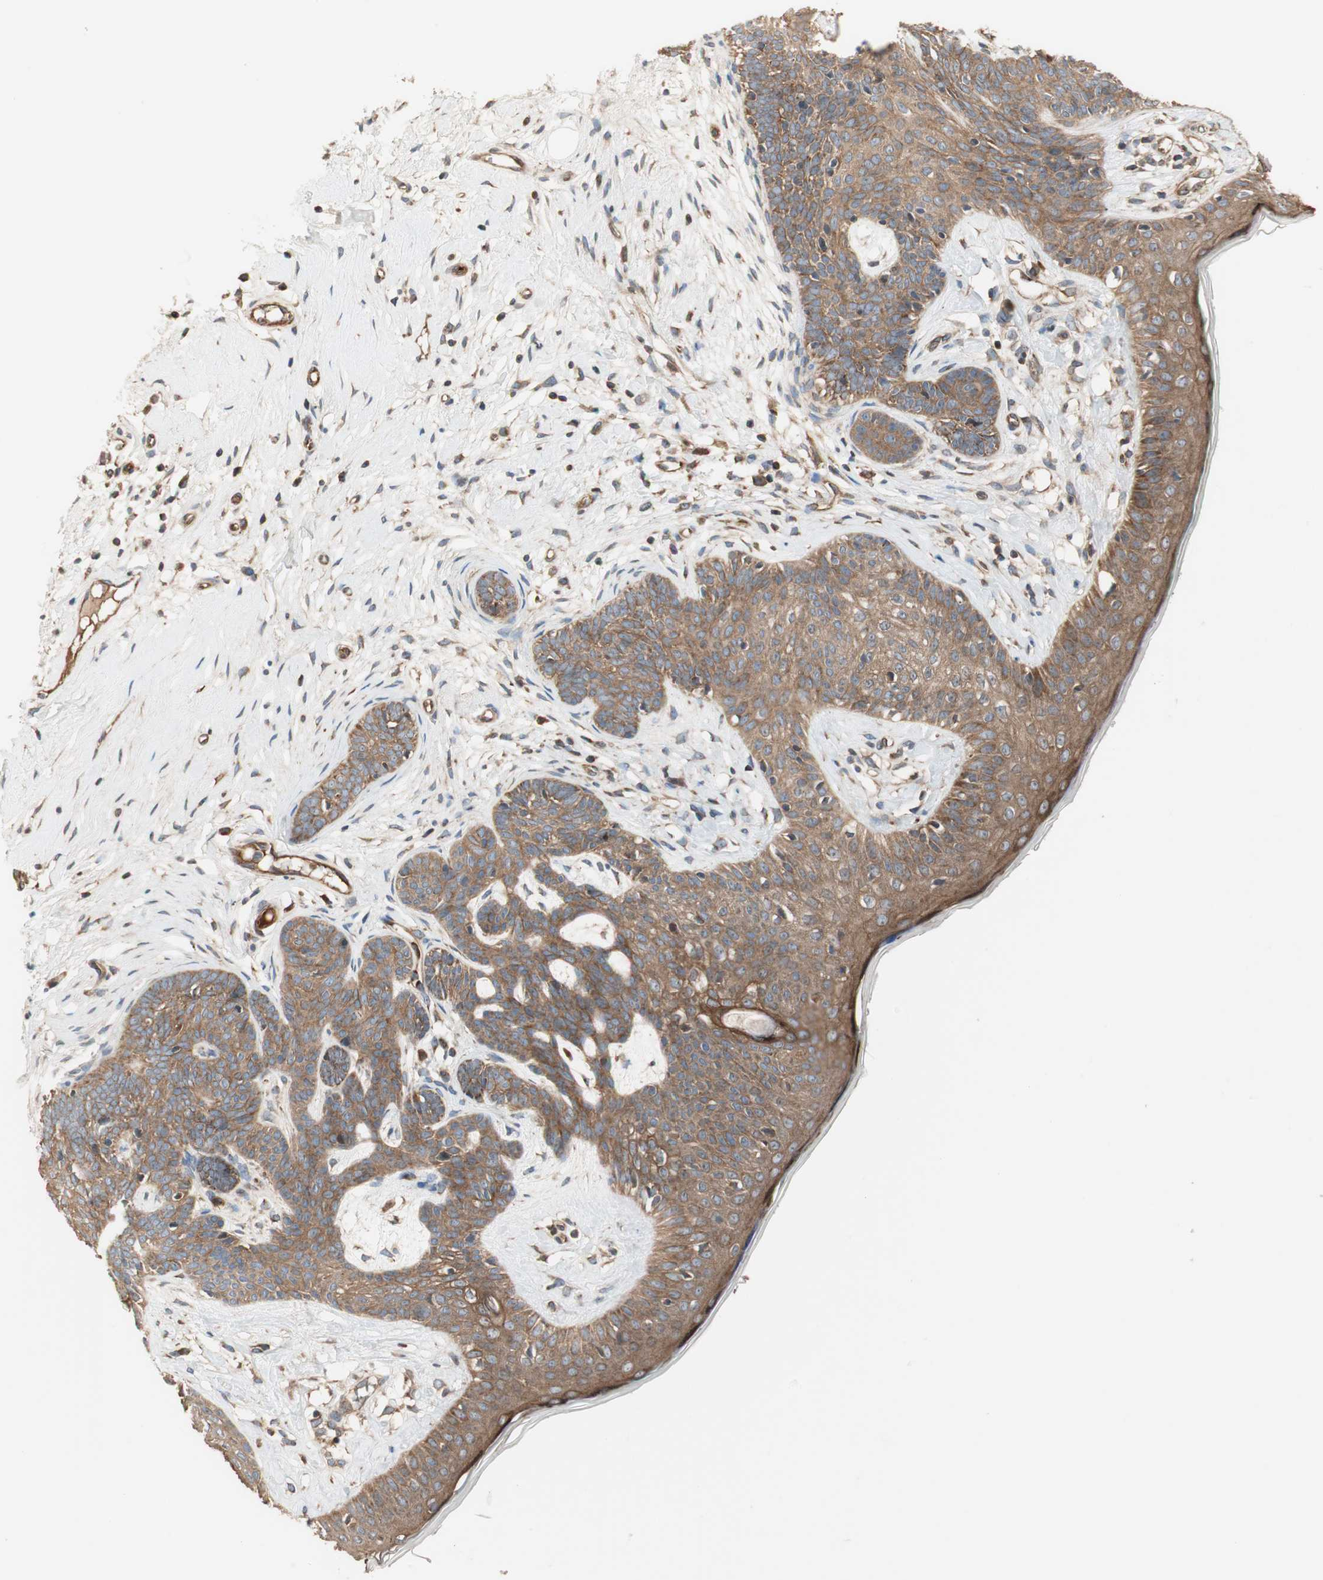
{"staining": {"intensity": "moderate", "quantity": ">75%", "location": "cytoplasmic/membranous"}, "tissue": "skin cancer", "cell_type": "Tumor cells", "image_type": "cancer", "snomed": [{"axis": "morphology", "description": "Developmental malformation"}, {"axis": "morphology", "description": "Basal cell carcinoma"}, {"axis": "topography", "description": "Skin"}], "caption": "A brown stain shows moderate cytoplasmic/membranous positivity of a protein in human skin cancer (basal cell carcinoma) tumor cells. The protein of interest is stained brown, and the nuclei are stained in blue (DAB IHC with brightfield microscopy, high magnification).", "gene": "CTTNBP2NL", "patient": {"sex": "female", "age": 62}}